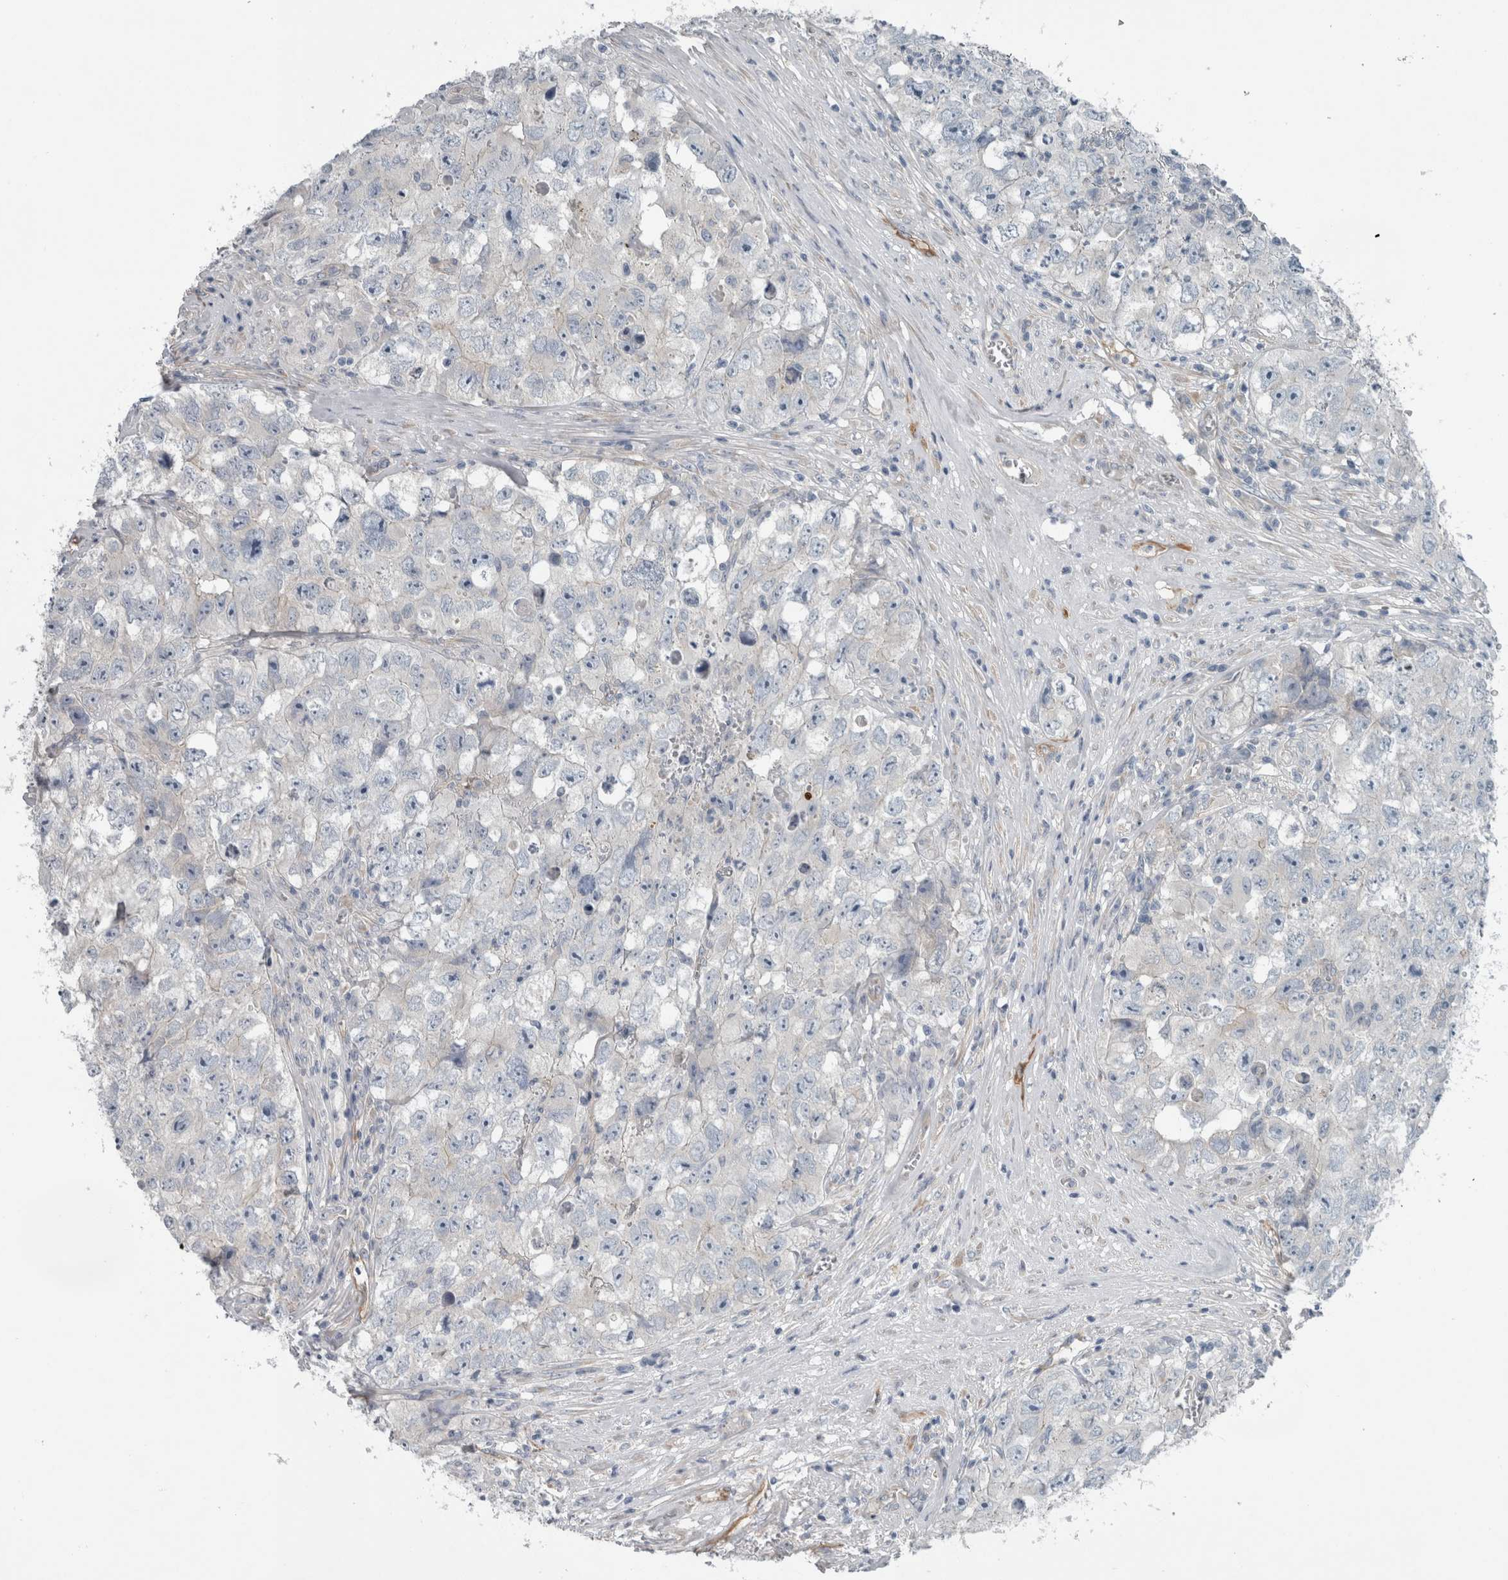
{"staining": {"intensity": "negative", "quantity": "none", "location": "none"}, "tissue": "testis cancer", "cell_type": "Tumor cells", "image_type": "cancer", "snomed": [{"axis": "morphology", "description": "Seminoma, NOS"}, {"axis": "morphology", "description": "Carcinoma, Embryonal, NOS"}, {"axis": "topography", "description": "Testis"}], "caption": "The photomicrograph exhibits no staining of tumor cells in testis cancer. (Stains: DAB immunohistochemistry with hematoxylin counter stain, Microscopy: brightfield microscopy at high magnification).", "gene": "SH3GL2", "patient": {"sex": "male", "age": 43}}